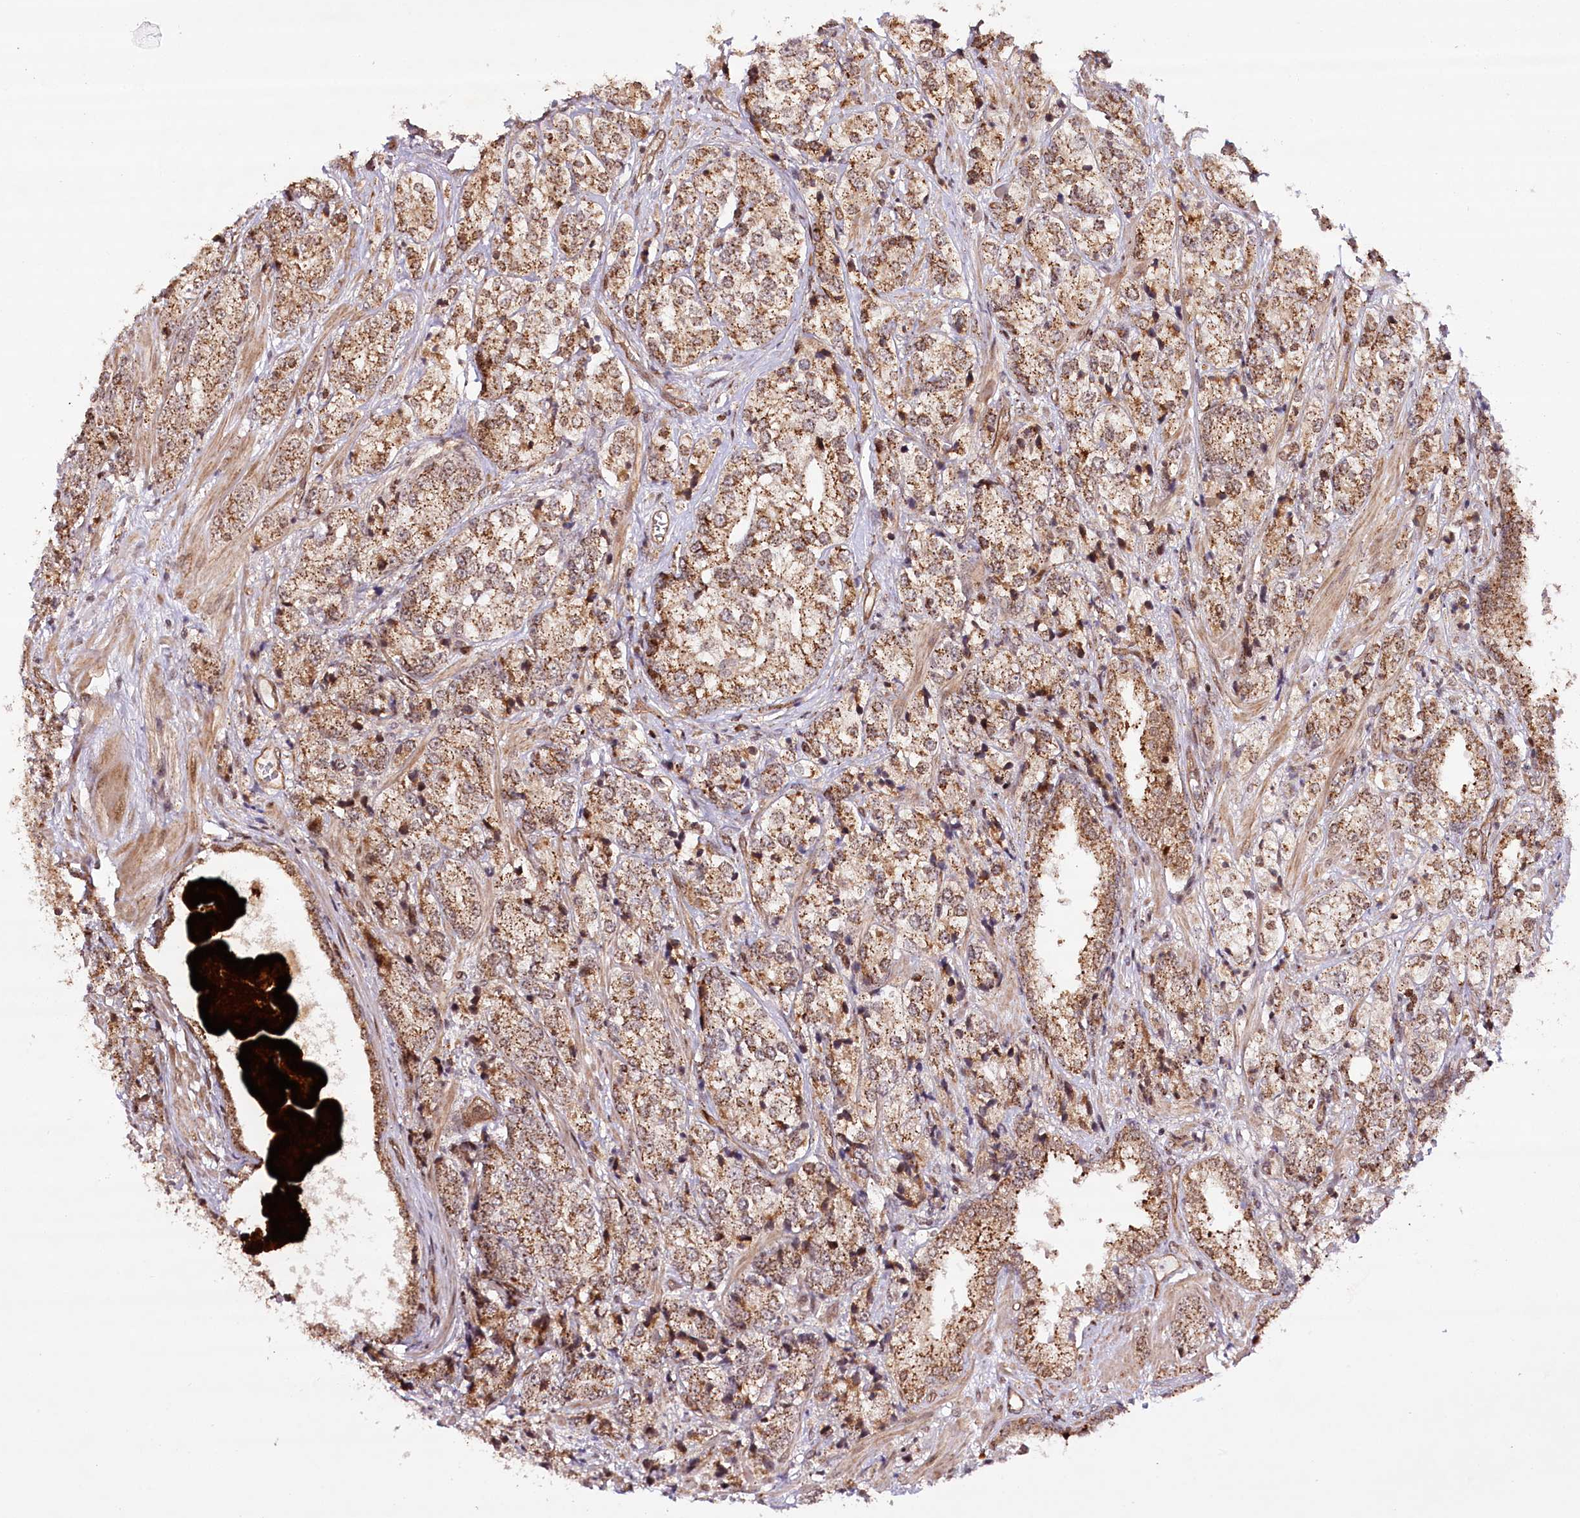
{"staining": {"intensity": "moderate", "quantity": ">75%", "location": "cytoplasmic/membranous"}, "tissue": "prostate cancer", "cell_type": "Tumor cells", "image_type": "cancer", "snomed": [{"axis": "morphology", "description": "Adenocarcinoma, High grade"}, {"axis": "topography", "description": "Prostate"}], "caption": "Tumor cells demonstrate medium levels of moderate cytoplasmic/membranous expression in about >75% of cells in human high-grade adenocarcinoma (prostate).", "gene": "COPG1", "patient": {"sex": "male", "age": 69}}